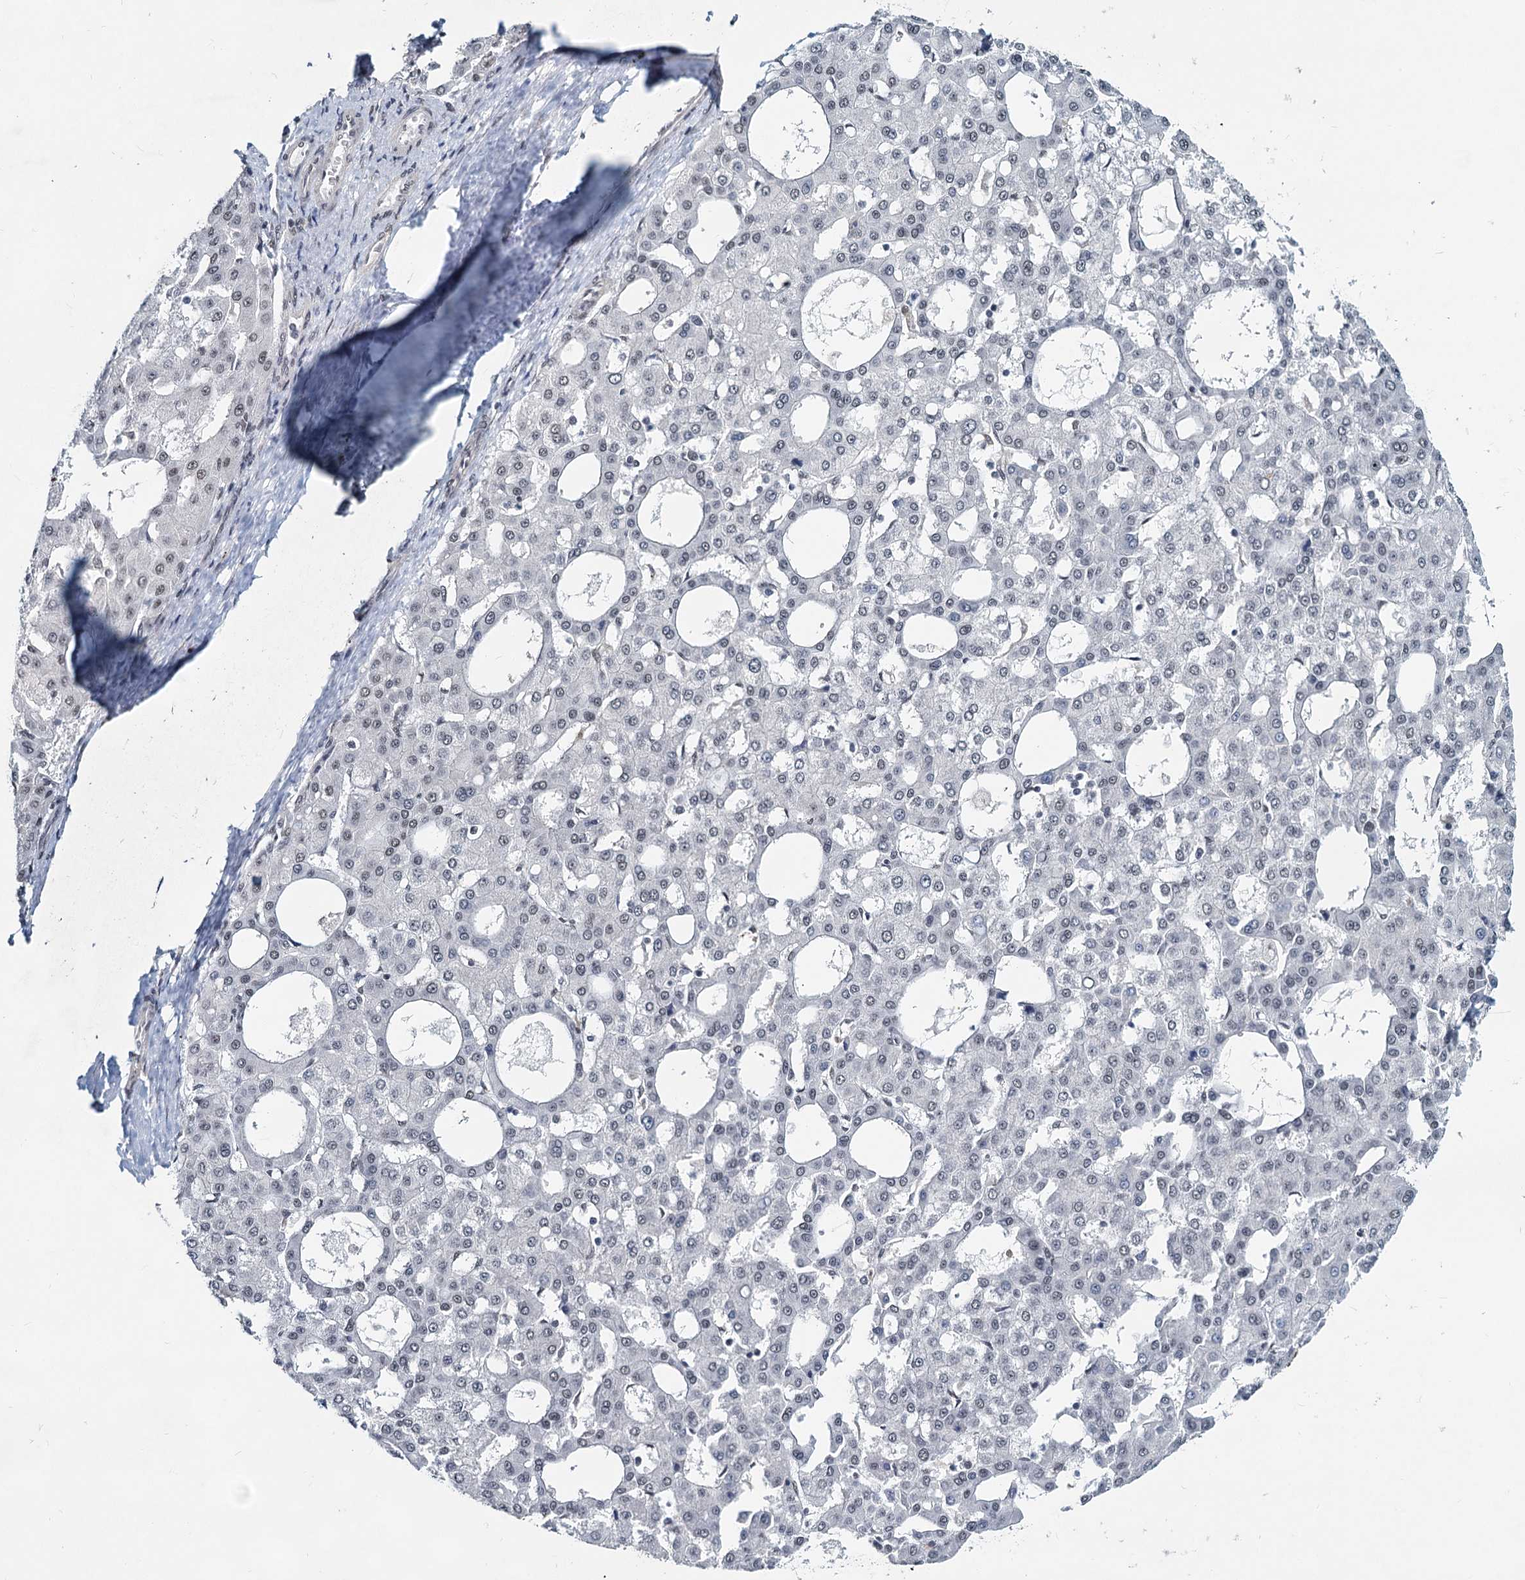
{"staining": {"intensity": "negative", "quantity": "none", "location": "none"}, "tissue": "liver cancer", "cell_type": "Tumor cells", "image_type": "cancer", "snomed": [{"axis": "morphology", "description": "Carcinoma, Hepatocellular, NOS"}, {"axis": "topography", "description": "Liver"}], "caption": "DAB immunohistochemical staining of human liver cancer (hepatocellular carcinoma) reveals no significant staining in tumor cells.", "gene": "METTL14", "patient": {"sex": "male", "age": 47}}